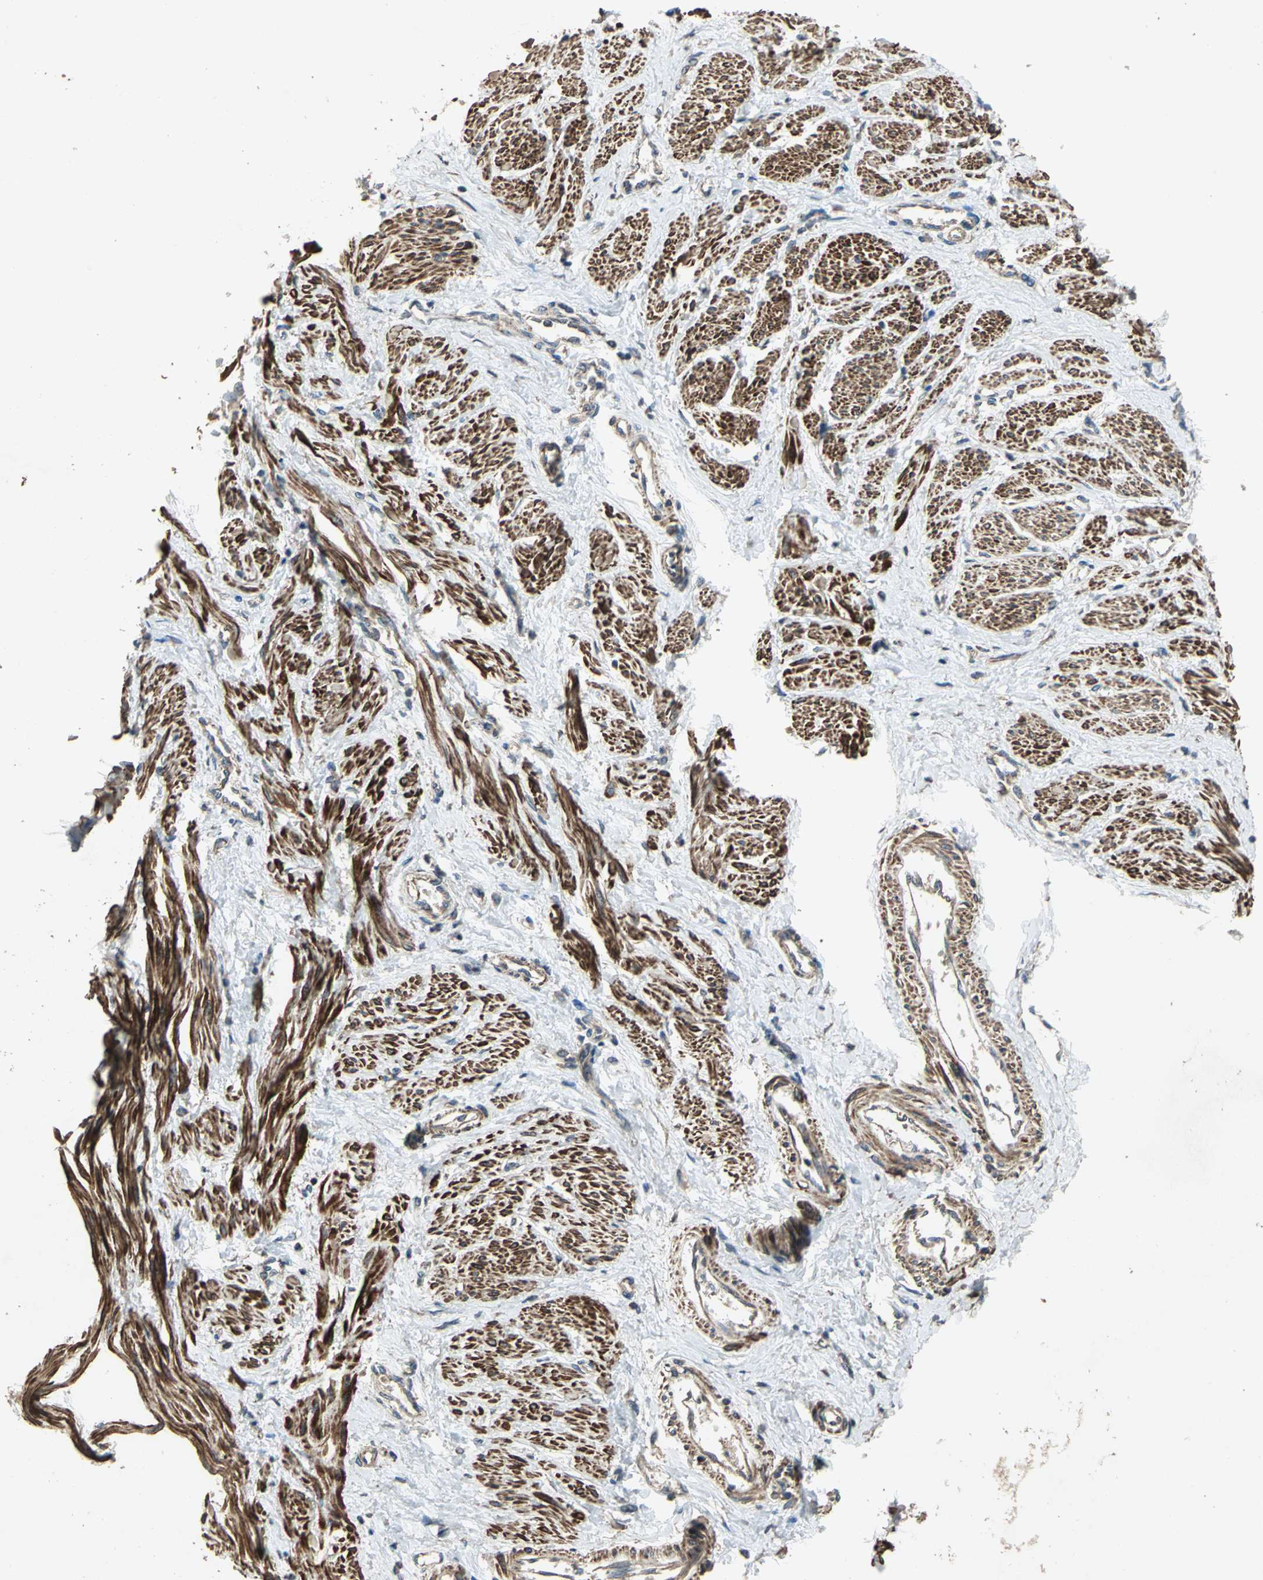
{"staining": {"intensity": "strong", "quantity": ">75%", "location": "cytoplasmic/membranous"}, "tissue": "smooth muscle", "cell_type": "Smooth muscle cells", "image_type": "normal", "snomed": [{"axis": "morphology", "description": "Normal tissue, NOS"}, {"axis": "topography", "description": "Smooth muscle"}, {"axis": "topography", "description": "Uterus"}], "caption": "Immunohistochemistry staining of unremarkable smooth muscle, which displays high levels of strong cytoplasmic/membranous positivity in about >75% of smooth muscle cells indicating strong cytoplasmic/membranous protein staining. The staining was performed using DAB (3,3'-diaminobenzidine) (brown) for protein detection and nuclei were counterstained in hematoxylin (blue).", "gene": "POLRMT", "patient": {"sex": "female", "age": 39}}